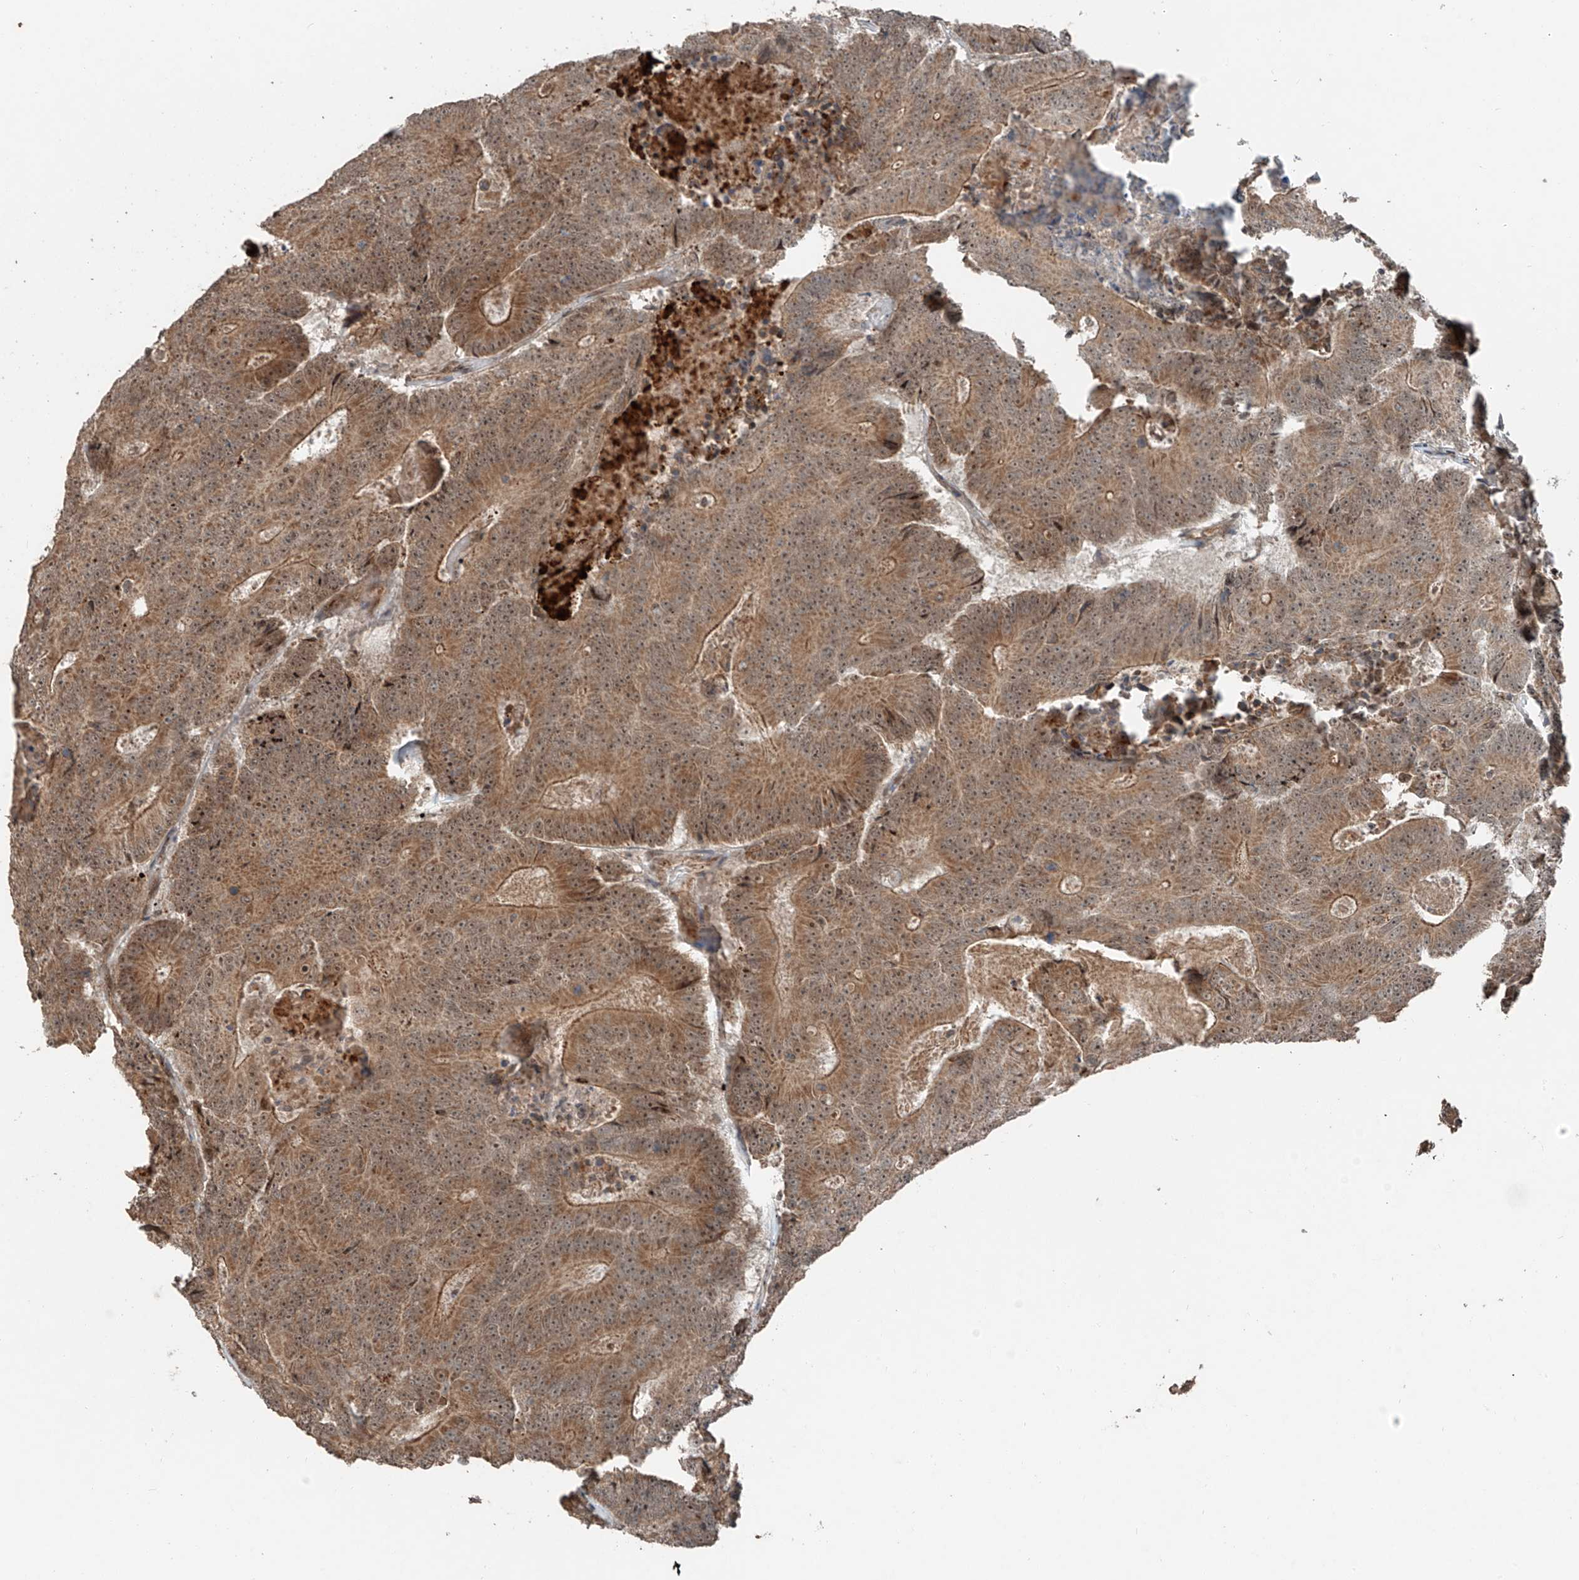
{"staining": {"intensity": "moderate", "quantity": ">75%", "location": "cytoplasmic/membranous"}, "tissue": "colorectal cancer", "cell_type": "Tumor cells", "image_type": "cancer", "snomed": [{"axis": "morphology", "description": "Adenocarcinoma, NOS"}, {"axis": "topography", "description": "Colon"}], "caption": "Immunohistochemical staining of human adenocarcinoma (colorectal) demonstrates medium levels of moderate cytoplasmic/membranous protein positivity in about >75% of tumor cells. Using DAB (brown) and hematoxylin (blue) stains, captured at high magnification using brightfield microscopy.", "gene": "ZNF620", "patient": {"sex": "male", "age": 83}}